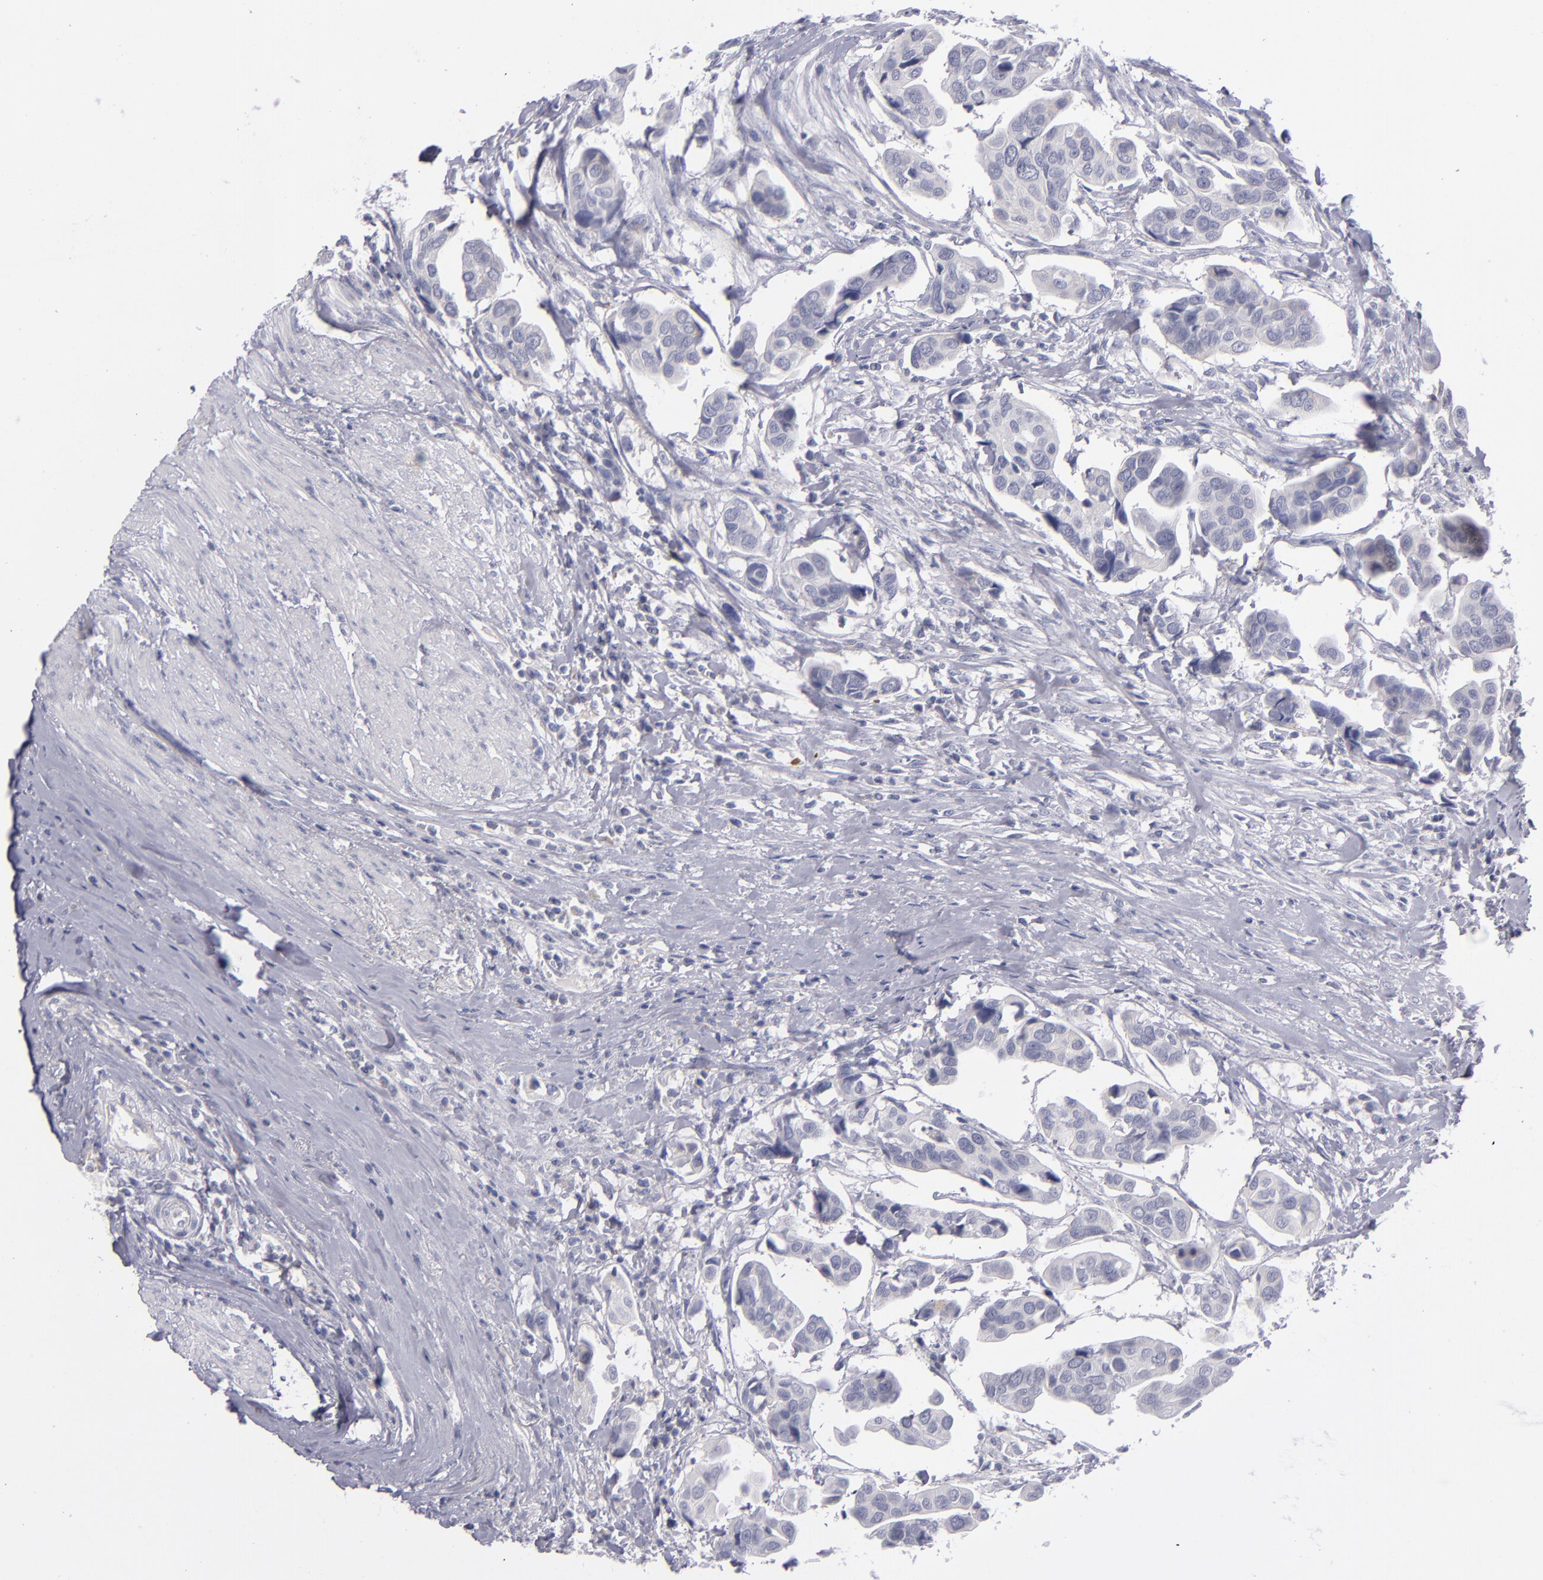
{"staining": {"intensity": "negative", "quantity": "none", "location": "none"}, "tissue": "urothelial cancer", "cell_type": "Tumor cells", "image_type": "cancer", "snomed": [{"axis": "morphology", "description": "Adenocarcinoma, NOS"}, {"axis": "topography", "description": "Urinary bladder"}], "caption": "A photomicrograph of human urothelial cancer is negative for staining in tumor cells.", "gene": "ITGB4", "patient": {"sex": "male", "age": 61}}